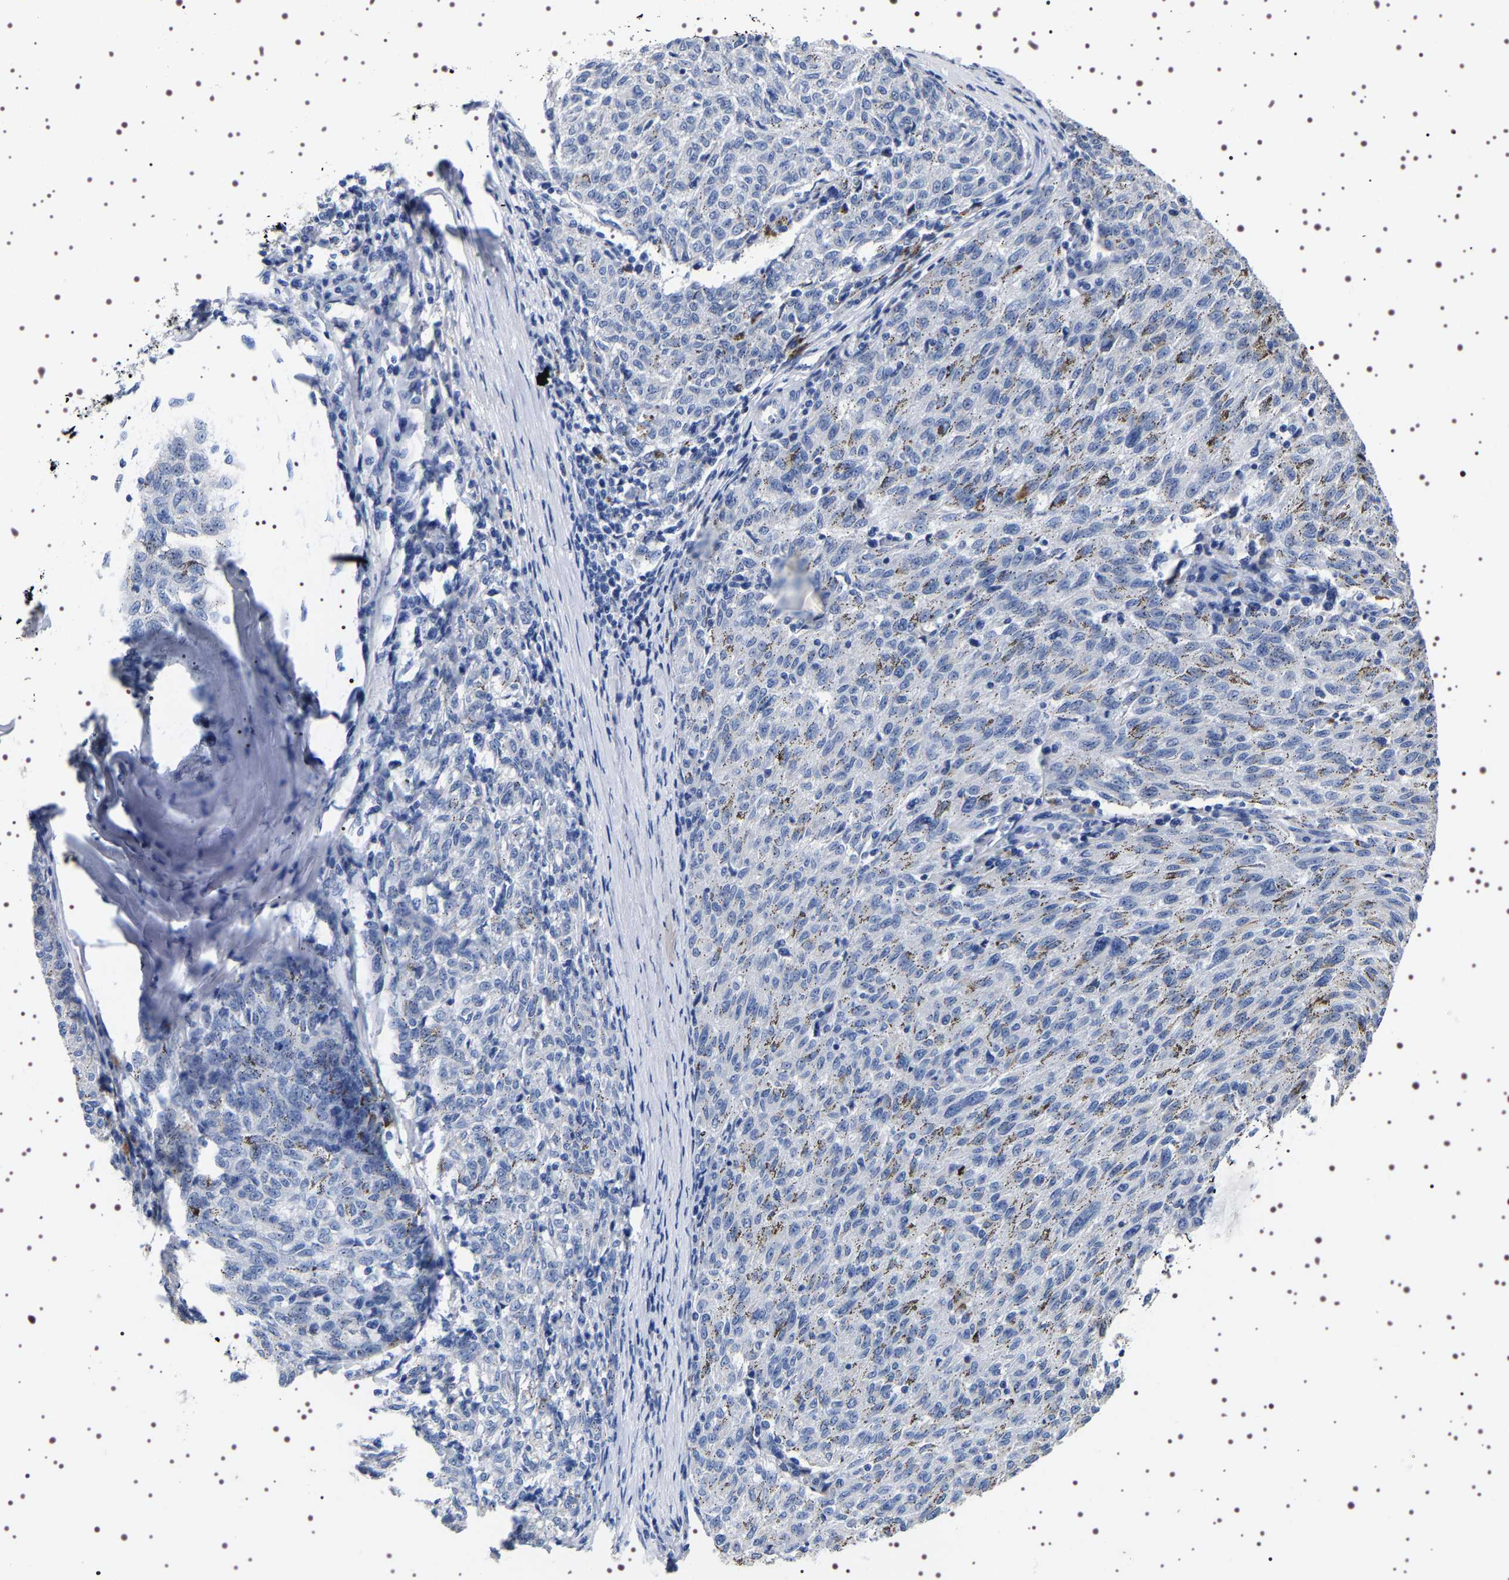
{"staining": {"intensity": "negative", "quantity": "none", "location": "none"}, "tissue": "melanoma", "cell_type": "Tumor cells", "image_type": "cancer", "snomed": [{"axis": "morphology", "description": "Malignant melanoma, NOS"}, {"axis": "topography", "description": "Skin"}], "caption": "Tumor cells are negative for protein expression in human malignant melanoma. (Brightfield microscopy of DAB immunohistochemistry (IHC) at high magnification).", "gene": "UBQLN3", "patient": {"sex": "female", "age": 72}}